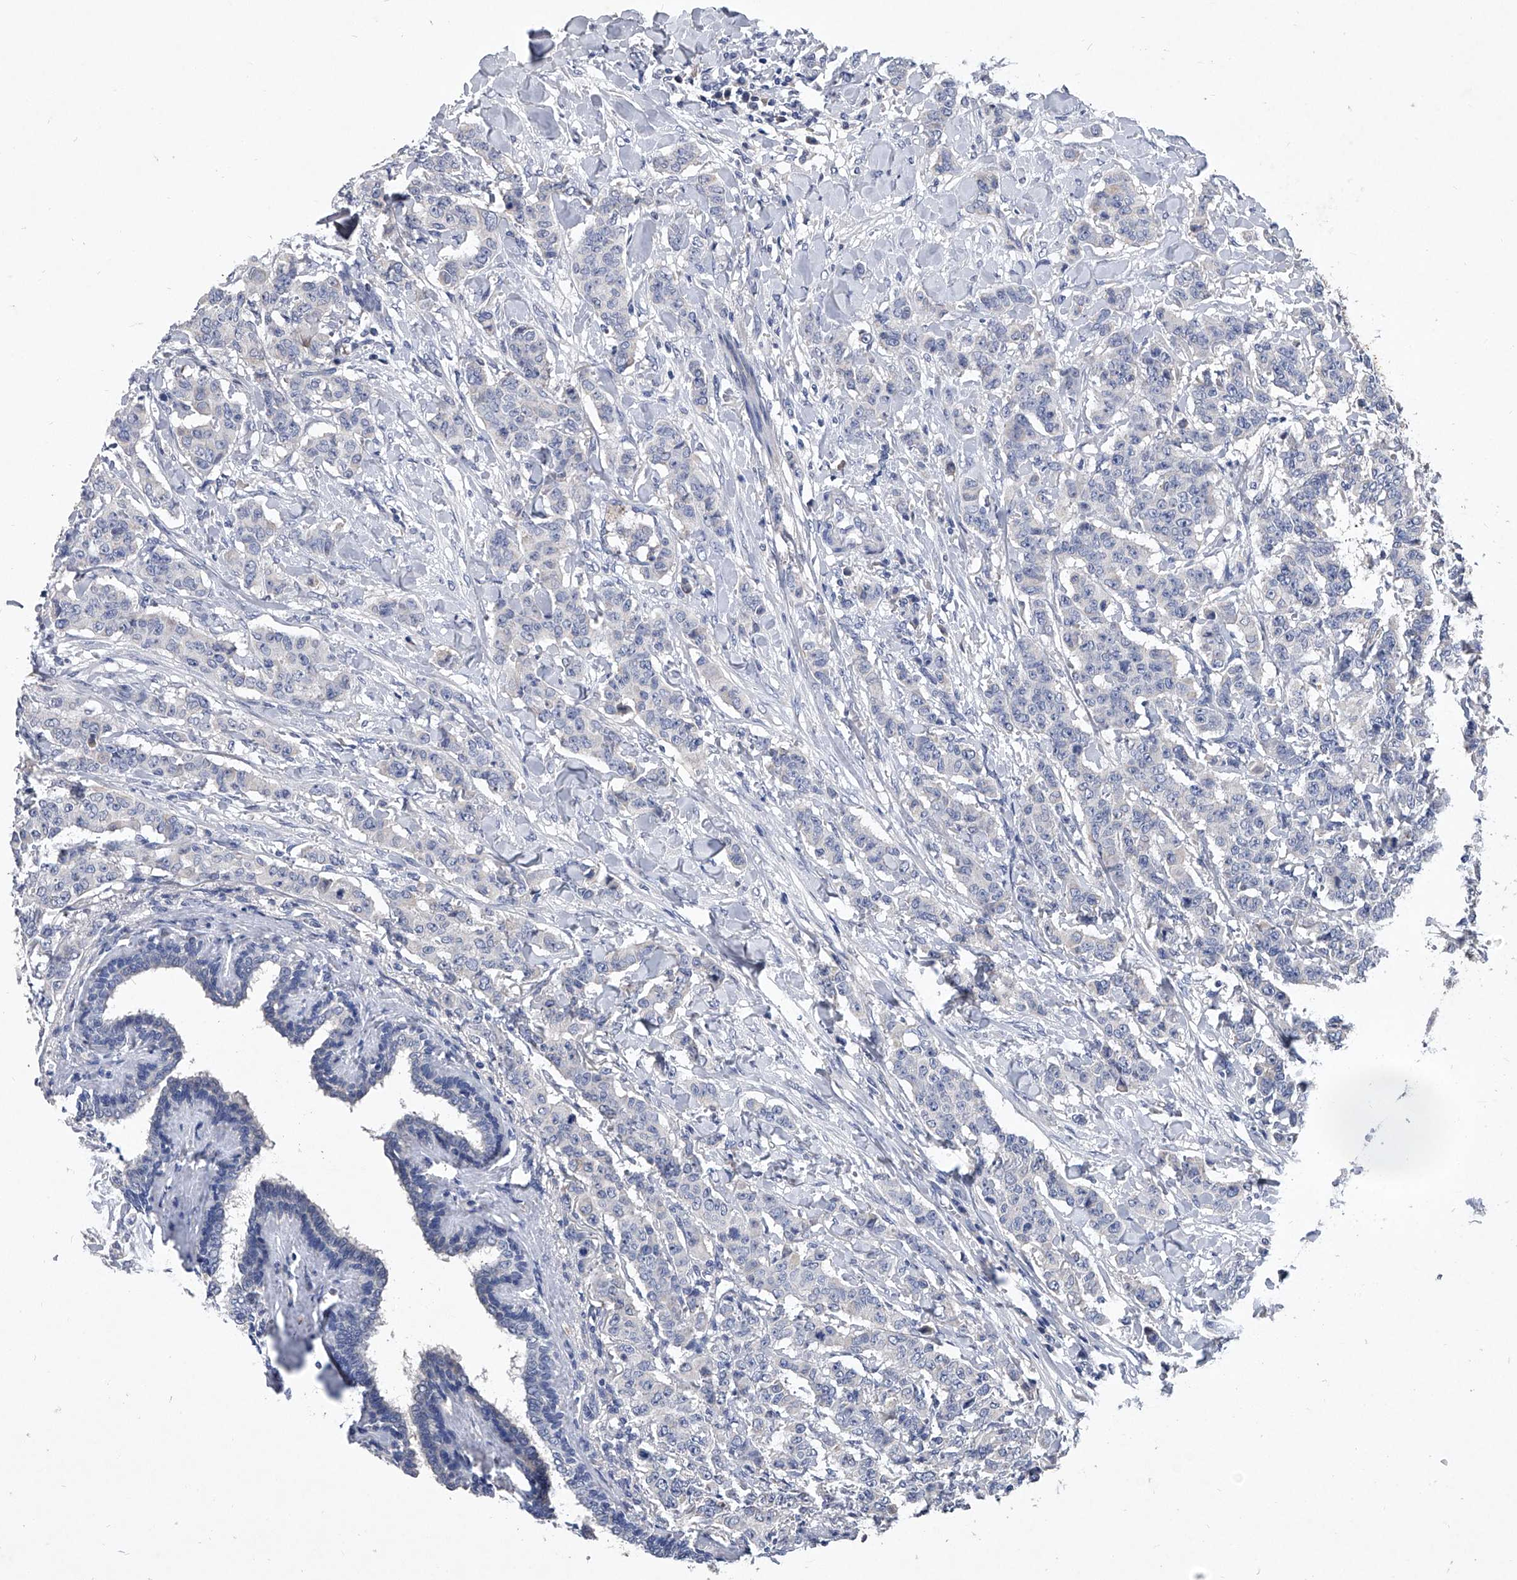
{"staining": {"intensity": "negative", "quantity": "none", "location": "none"}, "tissue": "breast cancer", "cell_type": "Tumor cells", "image_type": "cancer", "snomed": [{"axis": "morphology", "description": "Duct carcinoma"}, {"axis": "topography", "description": "Breast"}], "caption": "An IHC image of breast cancer is shown. There is no staining in tumor cells of breast cancer.", "gene": "C5", "patient": {"sex": "female", "age": 40}}